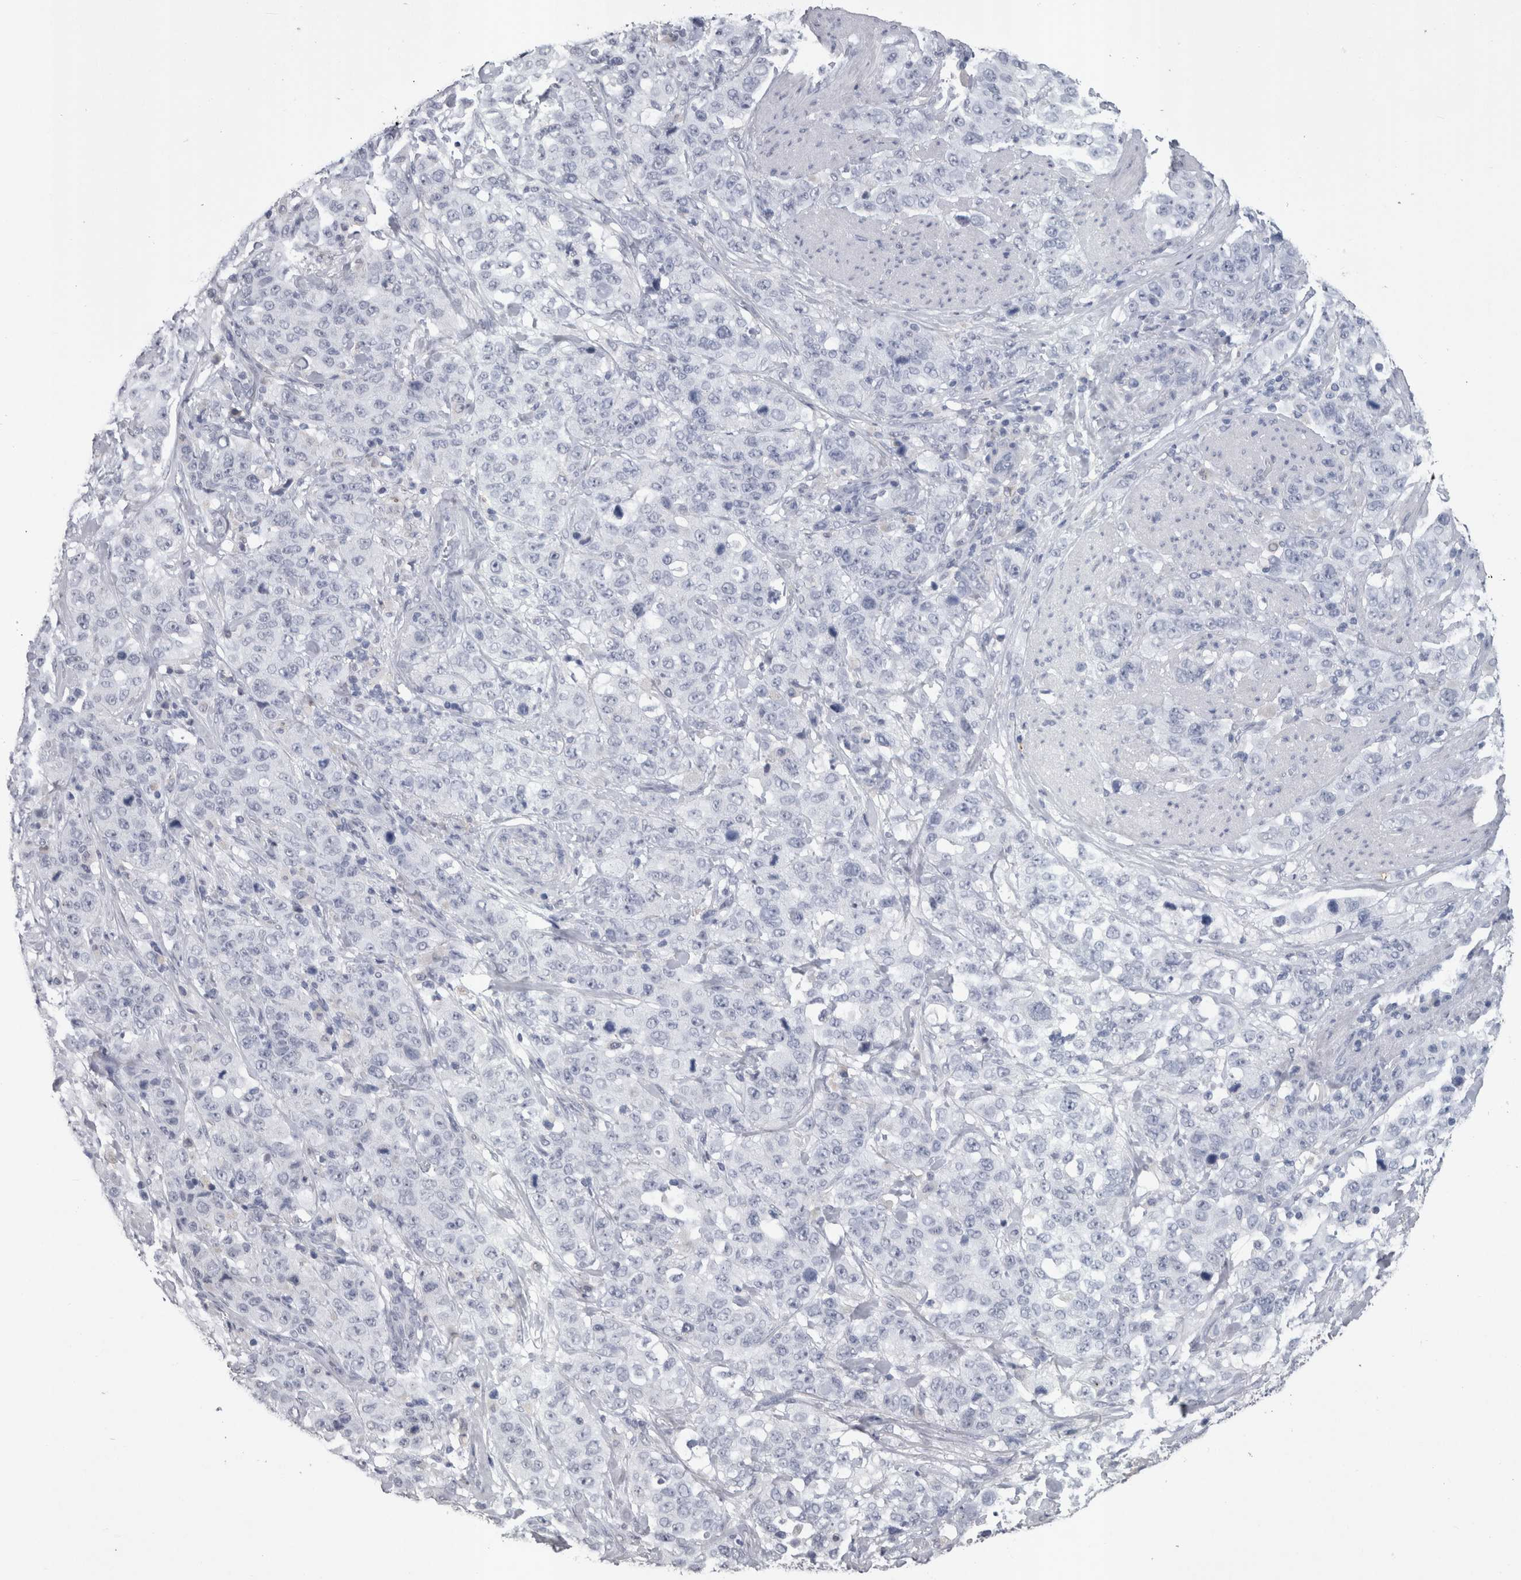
{"staining": {"intensity": "negative", "quantity": "none", "location": "none"}, "tissue": "stomach cancer", "cell_type": "Tumor cells", "image_type": "cancer", "snomed": [{"axis": "morphology", "description": "Adenocarcinoma, NOS"}, {"axis": "topography", "description": "Stomach"}], "caption": "The immunohistochemistry (IHC) image has no significant positivity in tumor cells of stomach cancer (adenocarcinoma) tissue.", "gene": "PAX5", "patient": {"sex": "male", "age": 48}}